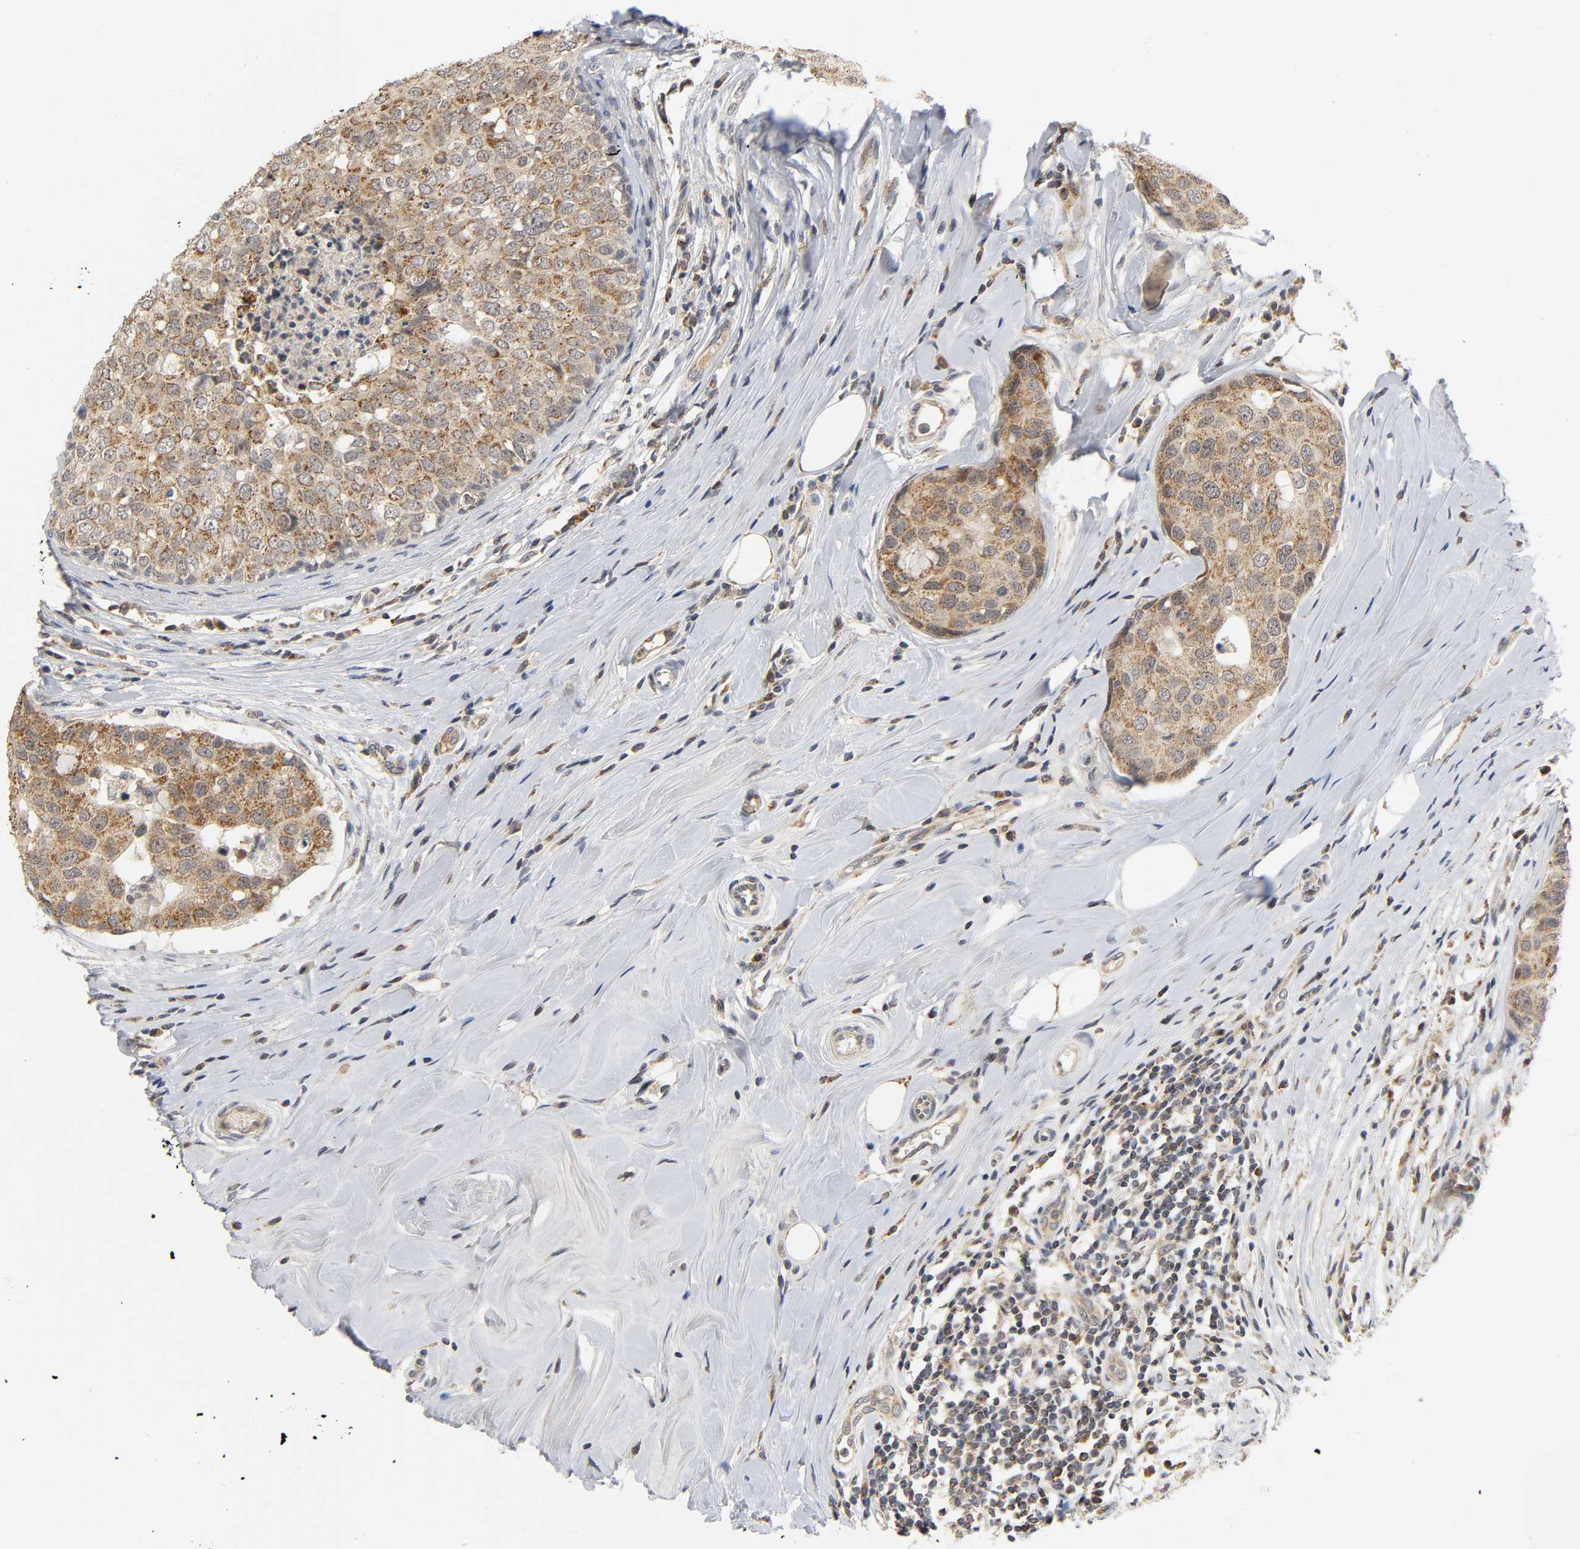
{"staining": {"intensity": "moderate", "quantity": ">75%", "location": "cytoplasmic/membranous"}, "tissue": "breast cancer", "cell_type": "Tumor cells", "image_type": "cancer", "snomed": [{"axis": "morphology", "description": "Duct carcinoma"}, {"axis": "topography", "description": "Breast"}], "caption": "Breast cancer was stained to show a protein in brown. There is medium levels of moderate cytoplasmic/membranous positivity in approximately >75% of tumor cells.", "gene": "NRP1", "patient": {"sex": "female", "age": 27}}